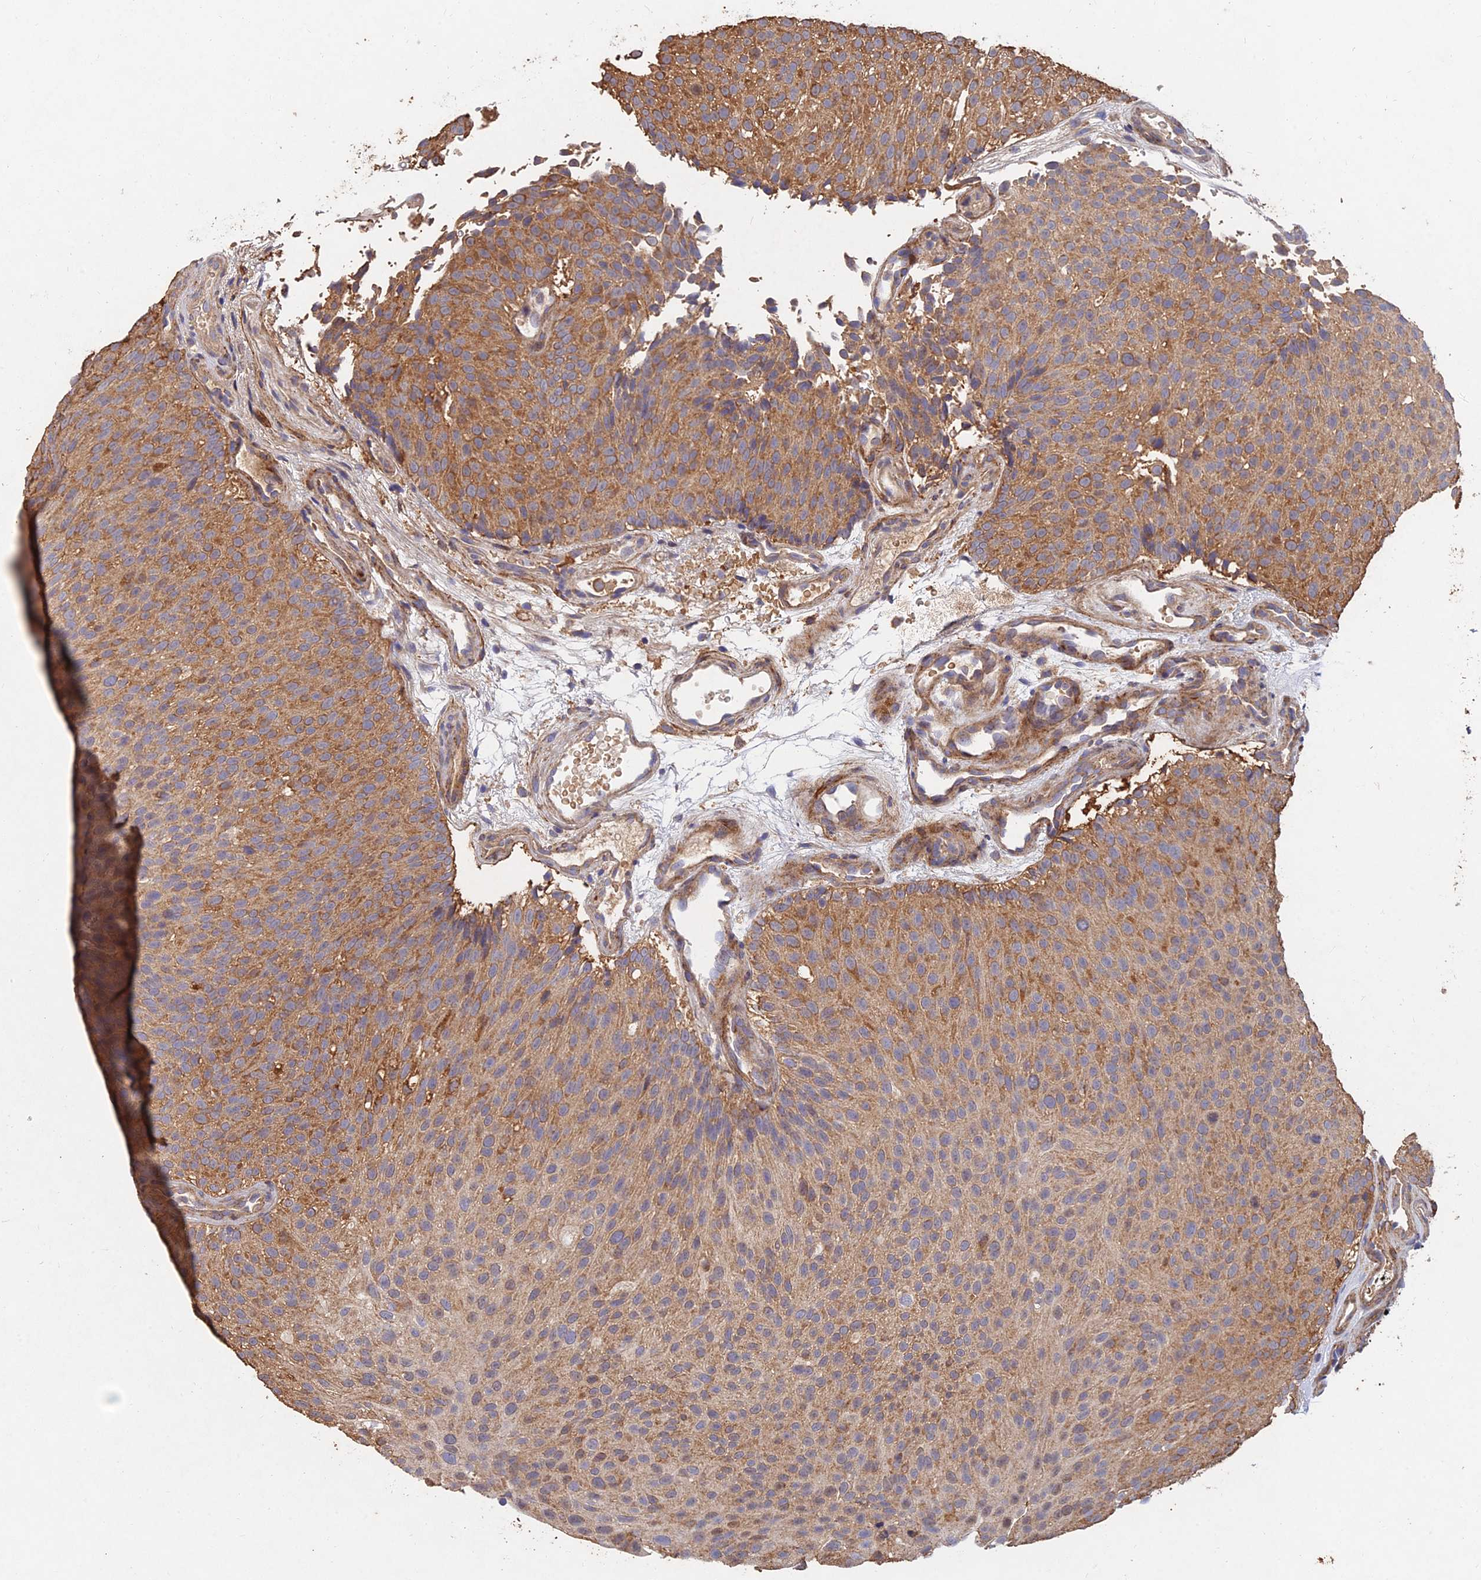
{"staining": {"intensity": "moderate", "quantity": ">75%", "location": "cytoplasmic/membranous"}, "tissue": "urothelial cancer", "cell_type": "Tumor cells", "image_type": "cancer", "snomed": [{"axis": "morphology", "description": "Urothelial carcinoma, Low grade"}, {"axis": "topography", "description": "Urinary bladder"}], "caption": "This is a photomicrograph of IHC staining of urothelial carcinoma (low-grade), which shows moderate positivity in the cytoplasmic/membranous of tumor cells.", "gene": "SLC38A11", "patient": {"sex": "male", "age": 78}}